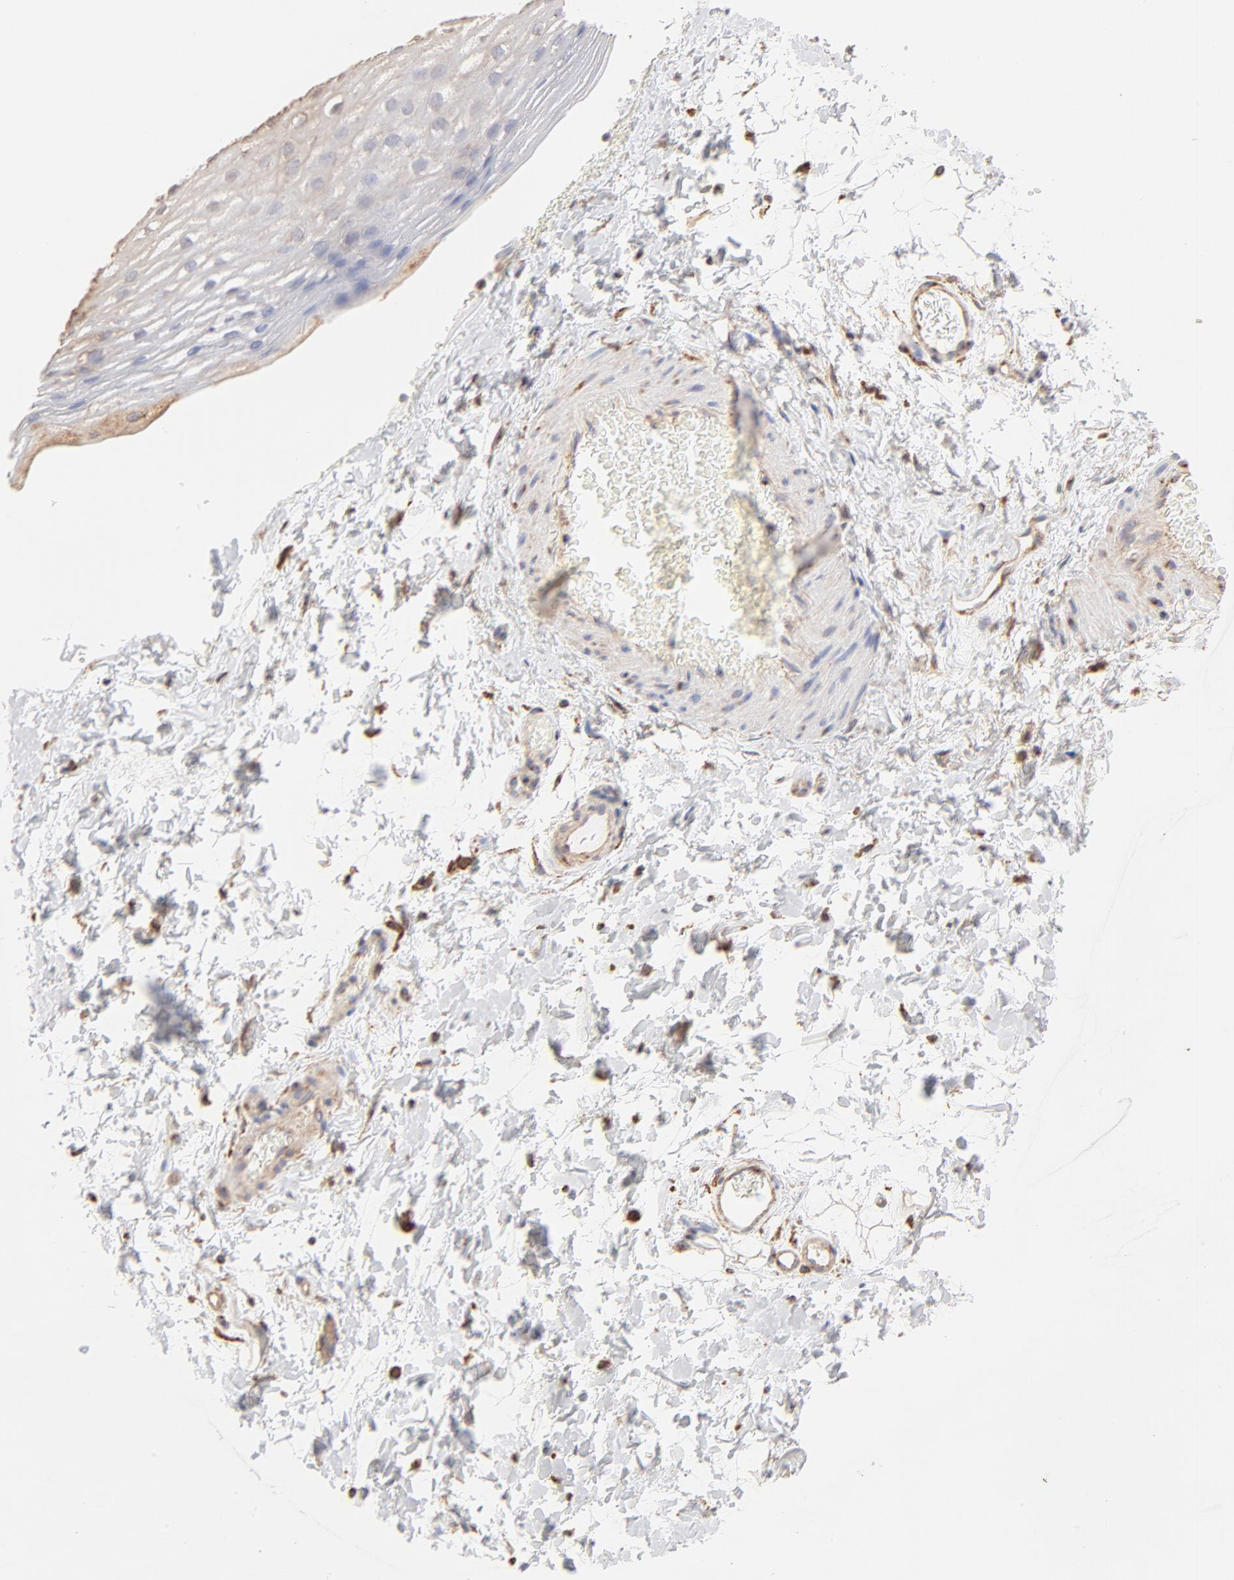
{"staining": {"intensity": "moderate", "quantity": ">75%", "location": "cytoplasmic/membranous"}, "tissue": "esophagus", "cell_type": "Squamous epithelial cells", "image_type": "normal", "snomed": [{"axis": "morphology", "description": "Normal tissue, NOS"}, {"axis": "topography", "description": "Esophagus"}], "caption": "Protein staining of benign esophagus displays moderate cytoplasmic/membranous staining in approximately >75% of squamous epithelial cells.", "gene": "CLTB", "patient": {"sex": "female", "age": 70}}